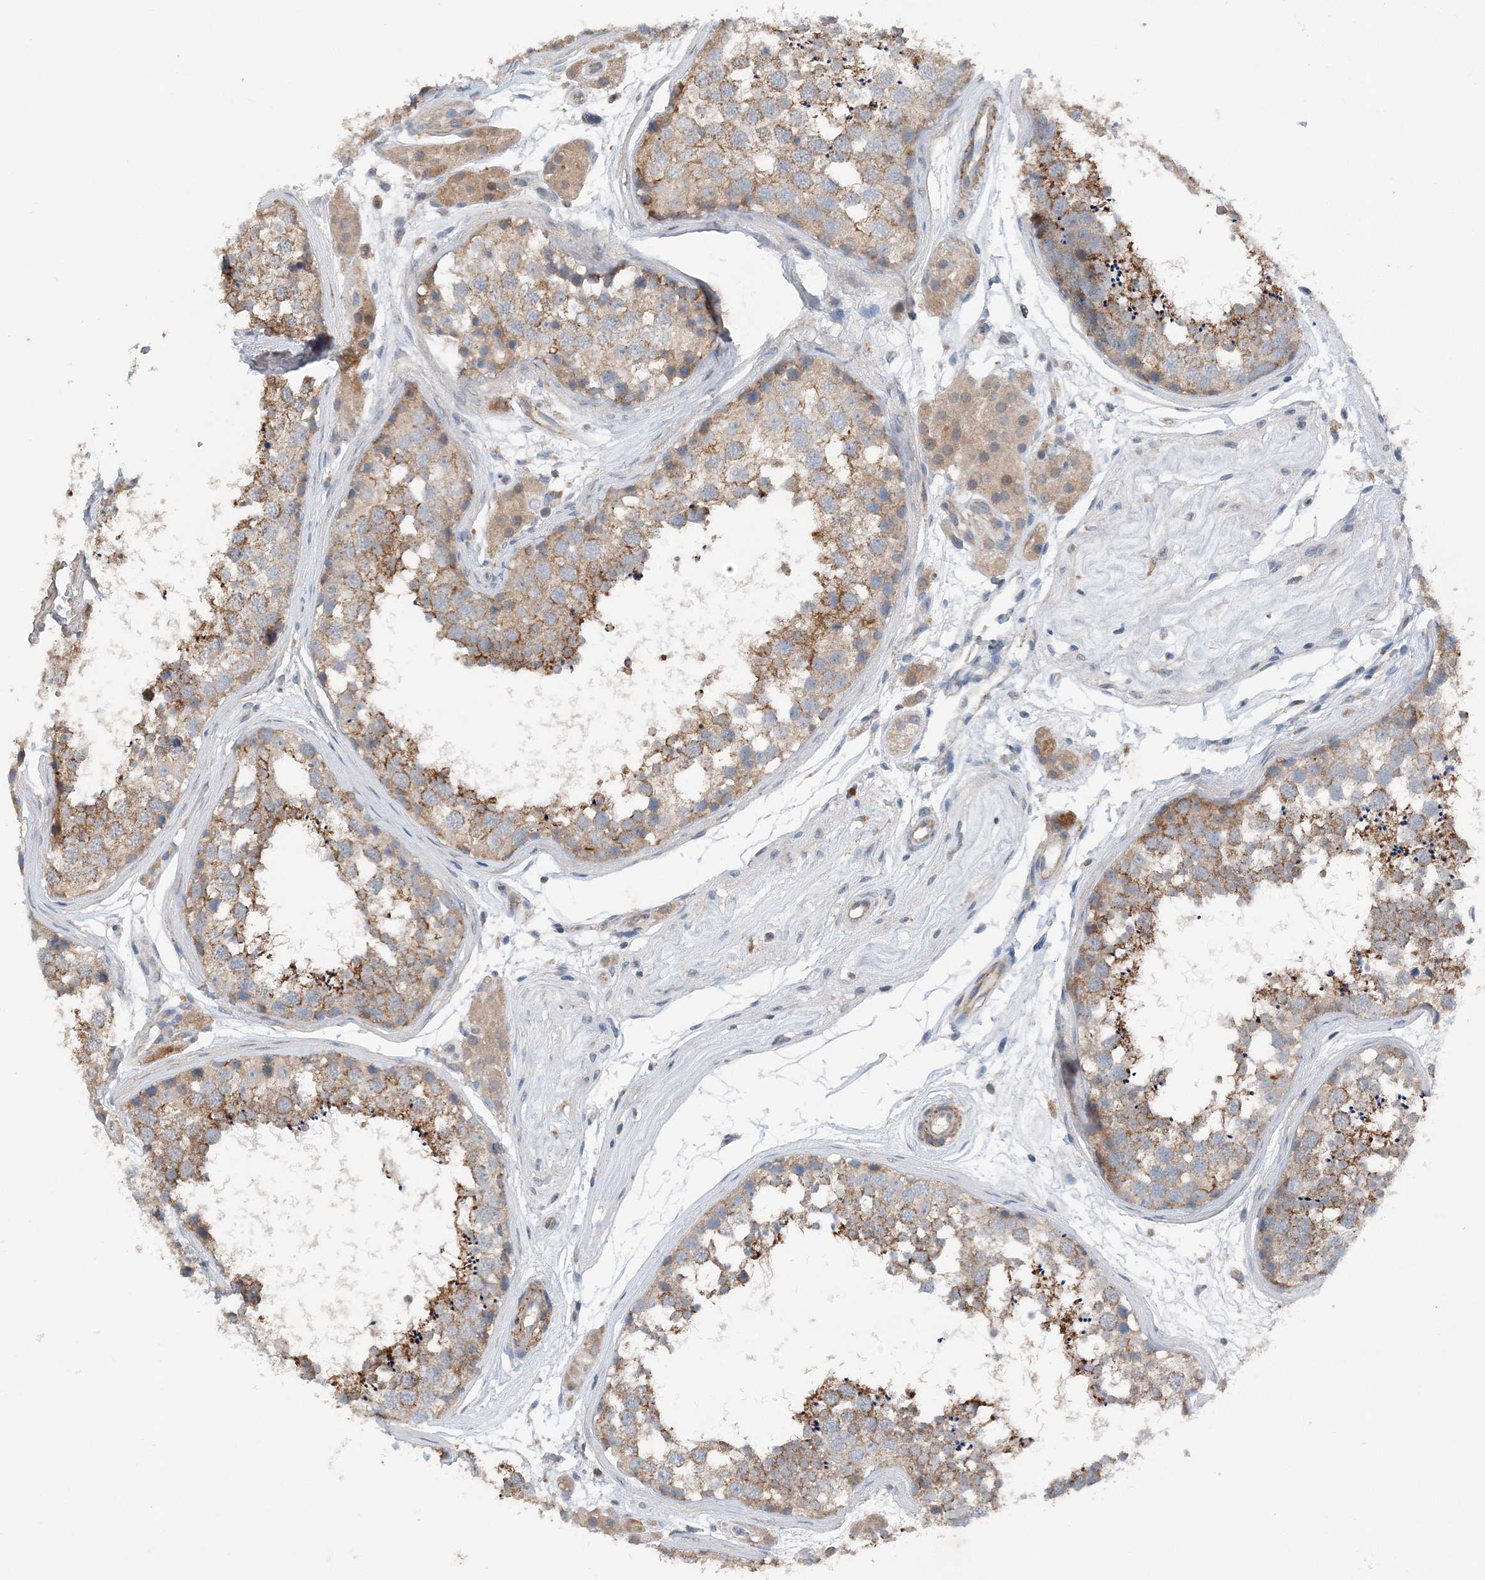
{"staining": {"intensity": "moderate", "quantity": ">75%", "location": "cytoplasmic/membranous"}, "tissue": "testis", "cell_type": "Cells in seminiferous ducts", "image_type": "normal", "snomed": [{"axis": "morphology", "description": "Normal tissue, NOS"}, {"axis": "topography", "description": "Testis"}], "caption": "The immunohistochemical stain highlights moderate cytoplasmic/membranous expression in cells in seminiferous ducts of normal testis. Using DAB (brown) and hematoxylin (blue) stains, captured at high magnification using brightfield microscopy.", "gene": "SPRY2", "patient": {"sex": "male", "age": 56}}